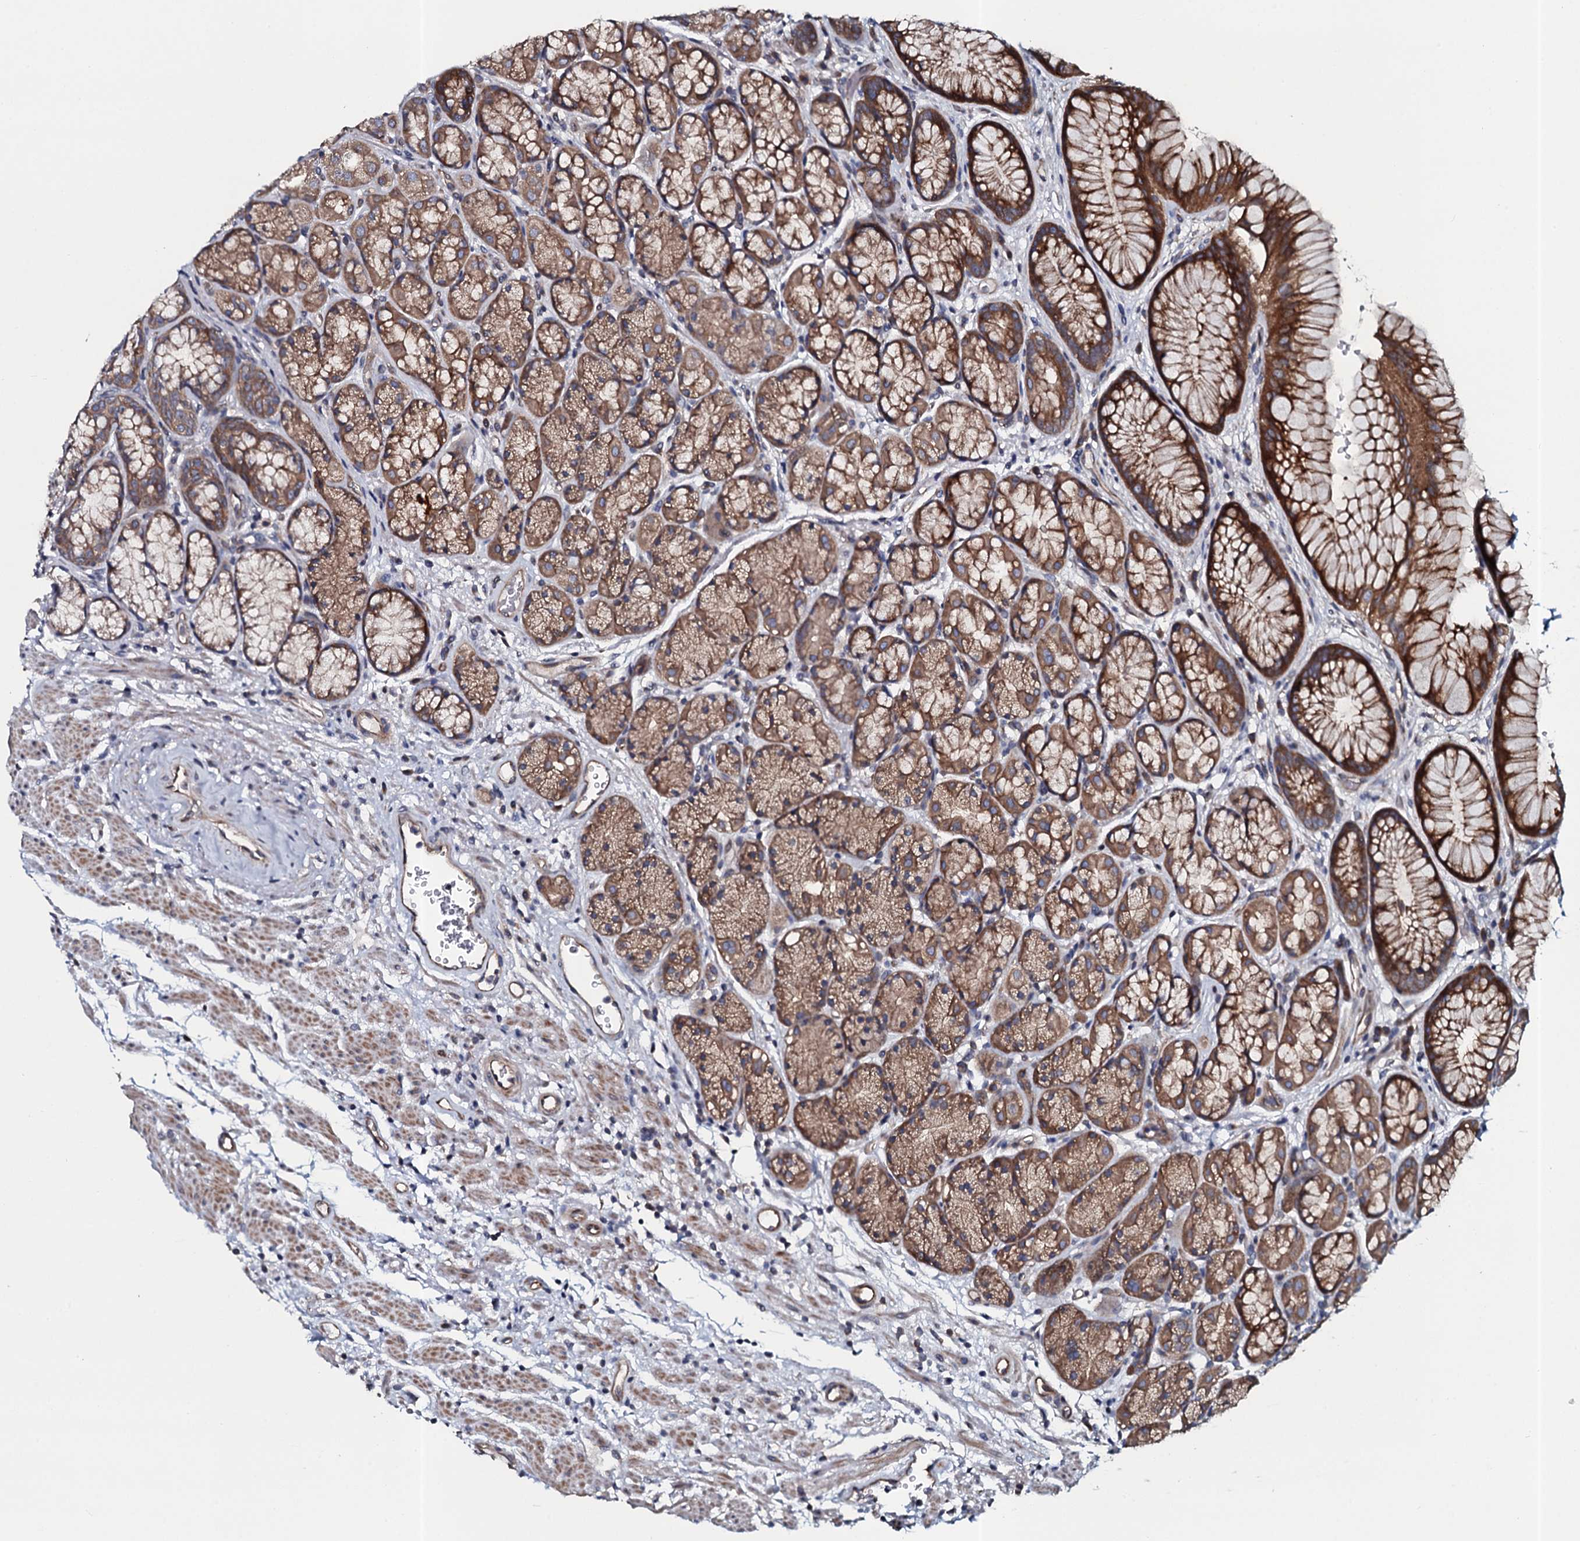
{"staining": {"intensity": "moderate", "quantity": ">75%", "location": "cytoplasmic/membranous"}, "tissue": "stomach", "cell_type": "Glandular cells", "image_type": "normal", "snomed": [{"axis": "morphology", "description": "Normal tissue, NOS"}, {"axis": "topography", "description": "Stomach"}], "caption": "Immunohistochemical staining of unremarkable human stomach displays medium levels of moderate cytoplasmic/membranous staining in about >75% of glandular cells.", "gene": "TMEM151A", "patient": {"sex": "male", "age": 63}}